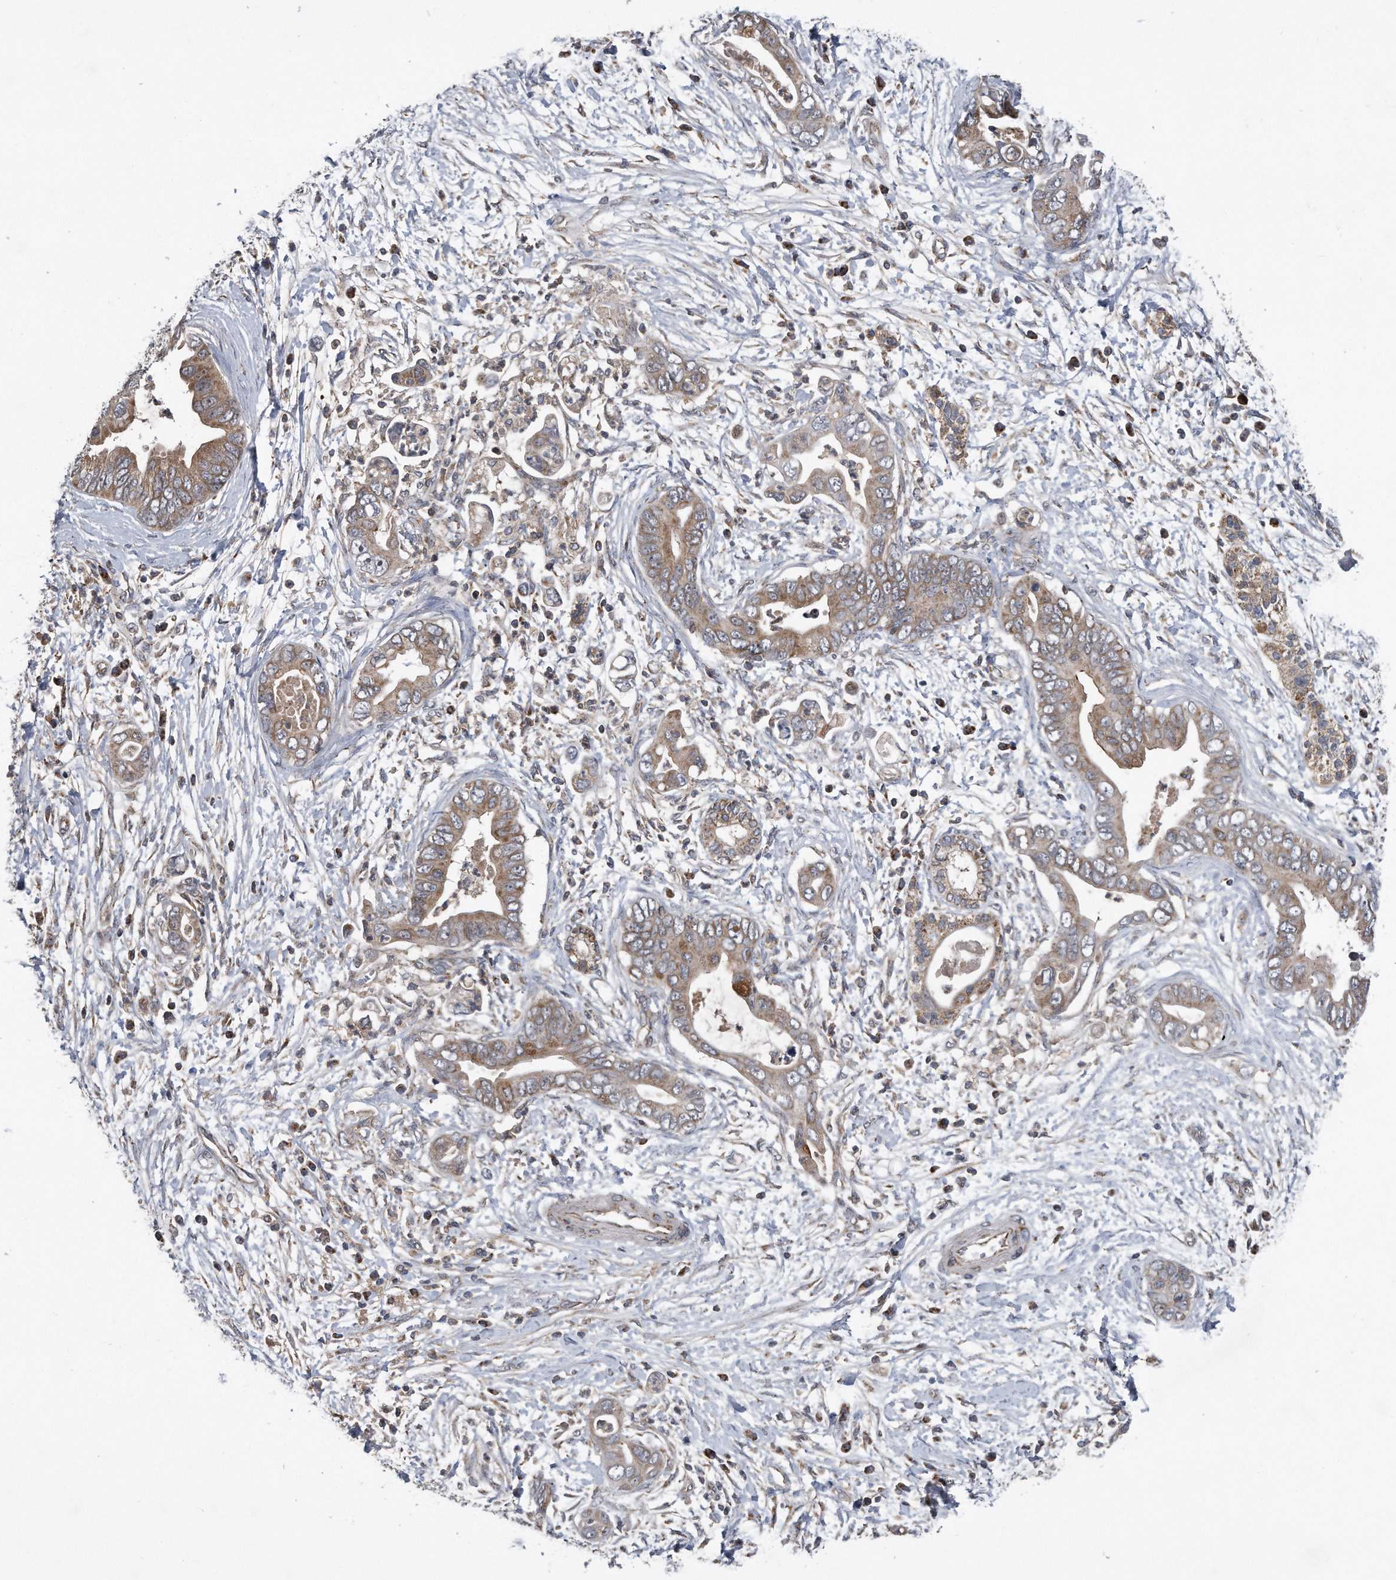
{"staining": {"intensity": "moderate", "quantity": ">75%", "location": "cytoplasmic/membranous"}, "tissue": "pancreatic cancer", "cell_type": "Tumor cells", "image_type": "cancer", "snomed": [{"axis": "morphology", "description": "Adenocarcinoma, NOS"}, {"axis": "topography", "description": "Pancreas"}], "caption": "Human pancreatic adenocarcinoma stained for a protein (brown) displays moderate cytoplasmic/membranous positive staining in approximately >75% of tumor cells.", "gene": "ALPK2", "patient": {"sex": "male", "age": 75}}